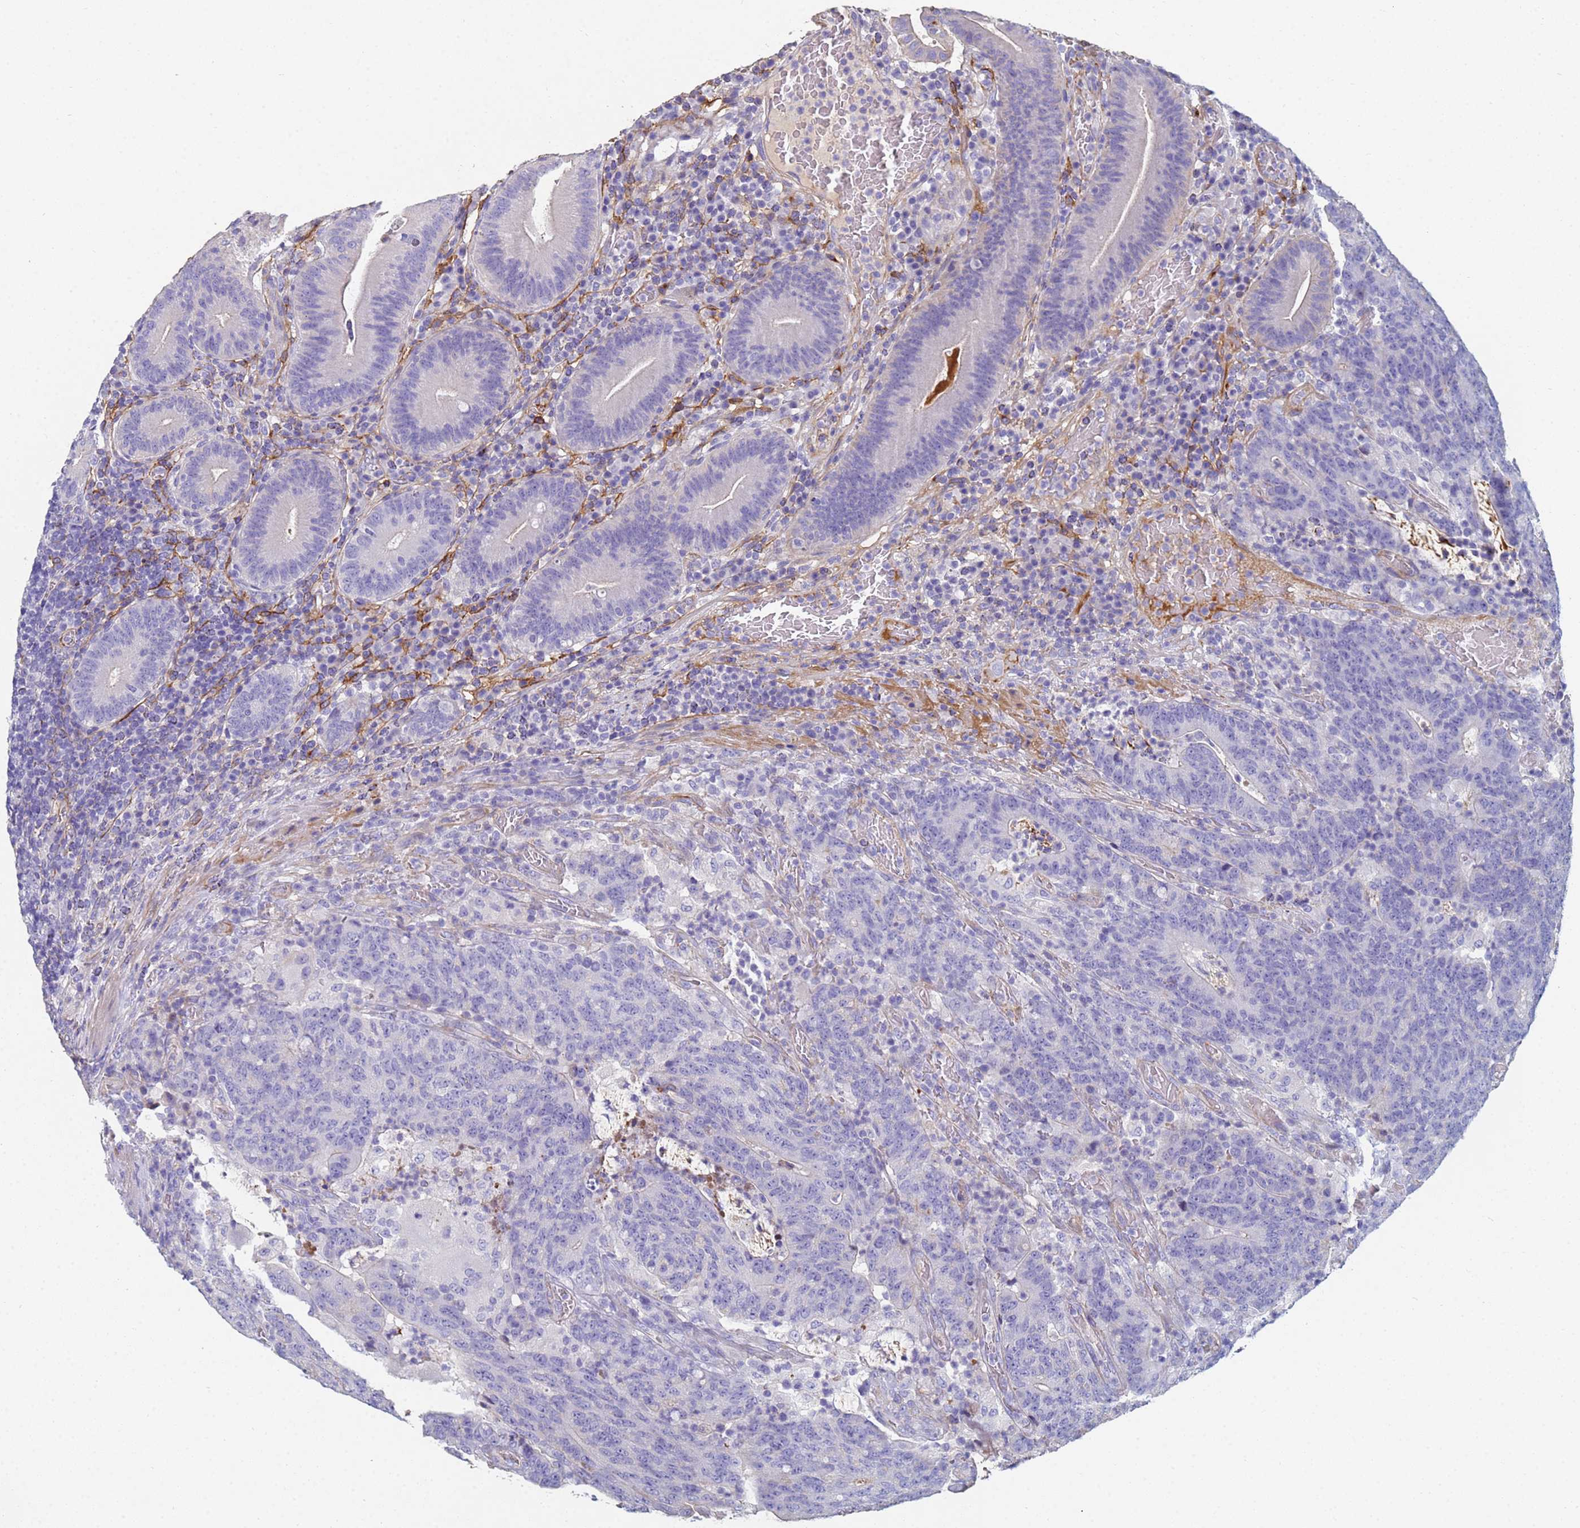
{"staining": {"intensity": "negative", "quantity": "none", "location": "none"}, "tissue": "colorectal cancer", "cell_type": "Tumor cells", "image_type": "cancer", "snomed": [{"axis": "morphology", "description": "Normal tissue, NOS"}, {"axis": "morphology", "description": "Adenocarcinoma, NOS"}, {"axis": "topography", "description": "Colon"}], "caption": "An immunohistochemistry (IHC) micrograph of adenocarcinoma (colorectal) is shown. There is no staining in tumor cells of adenocarcinoma (colorectal).", "gene": "ABCA8", "patient": {"sex": "female", "age": 75}}